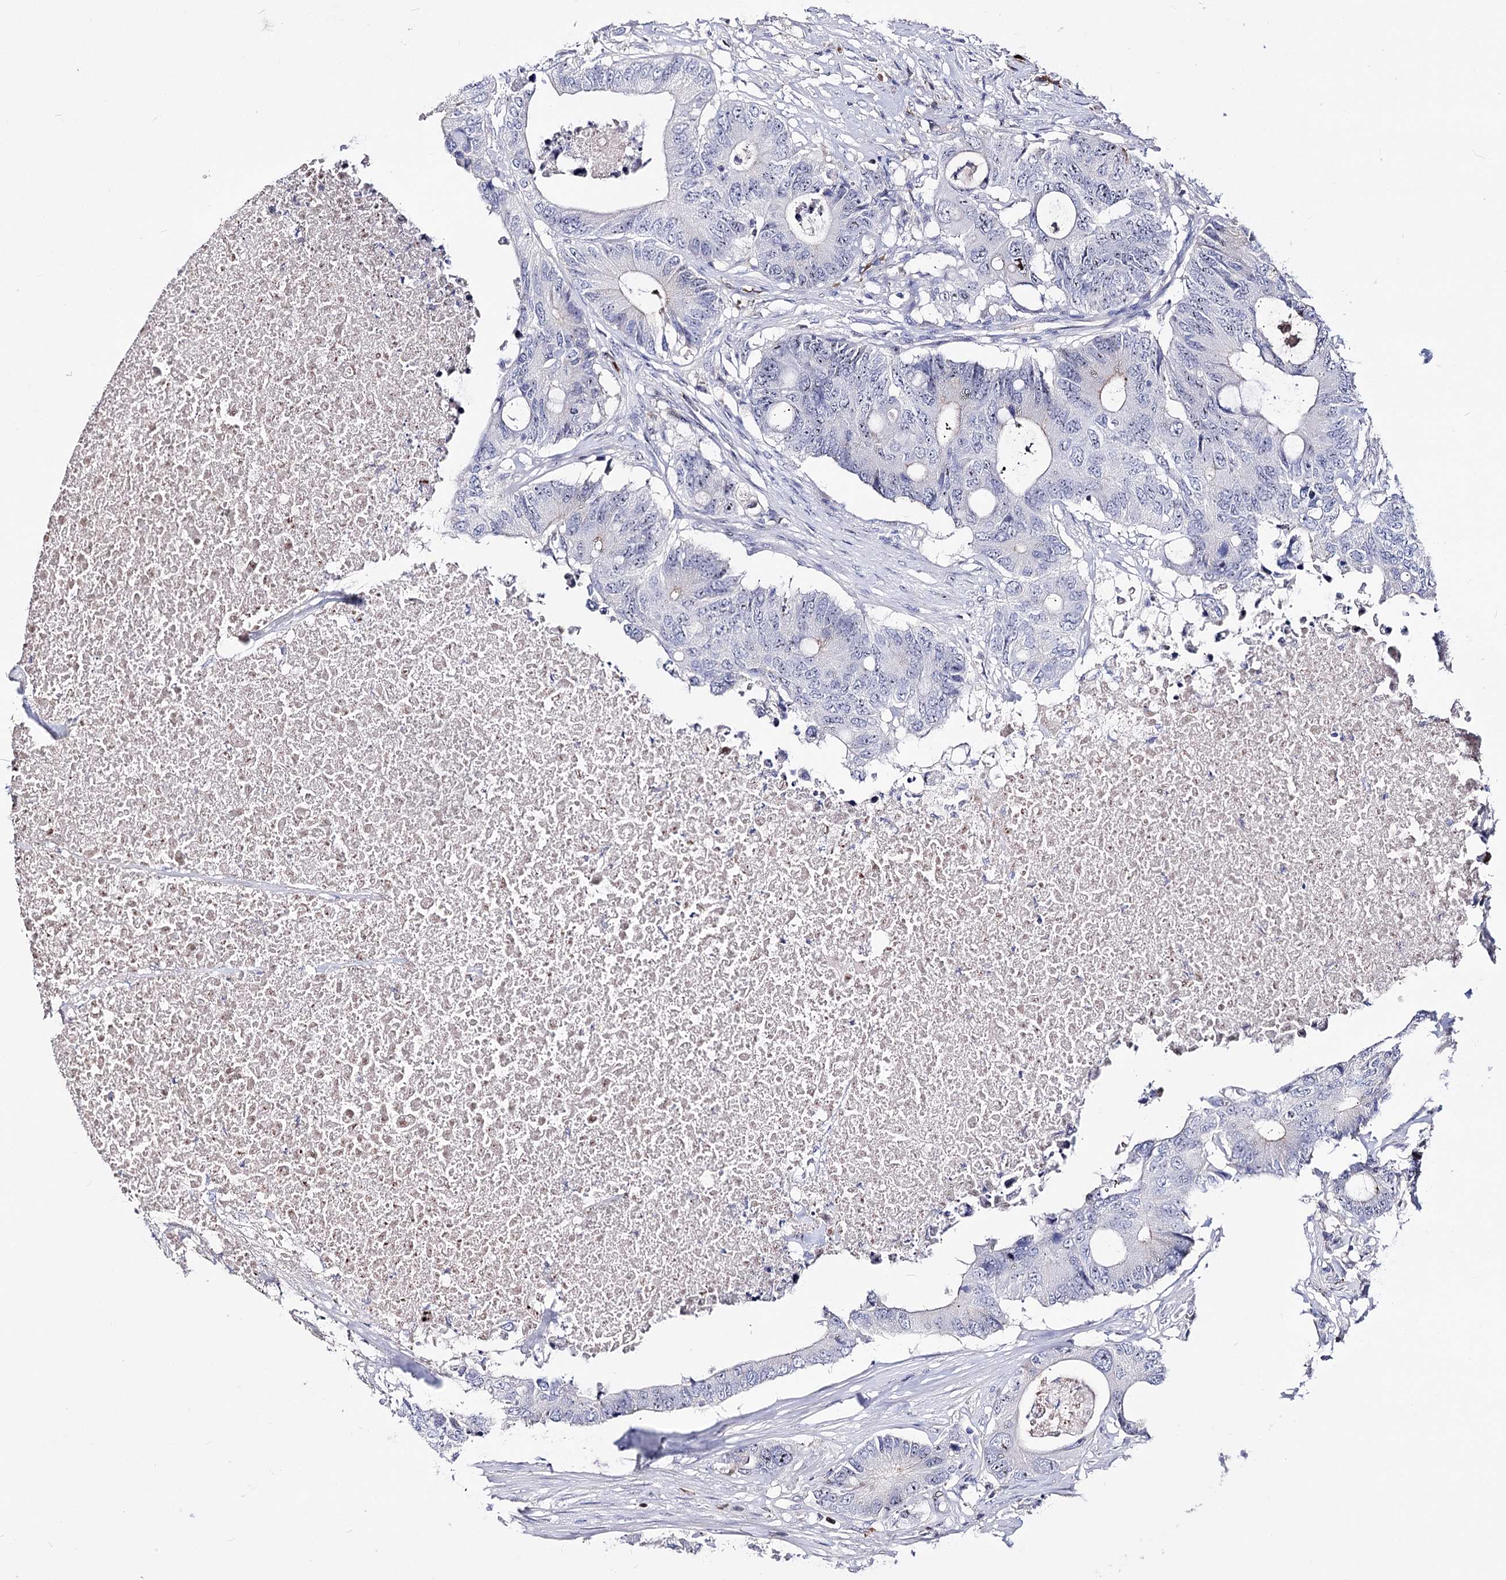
{"staining": {"intensity": "negative", "quantity": "none", "location": "none"}, "tissue": "colorectal cancer", "cell_type": "Tumor cells", "image_type": "cancer", "snomed": [{"axis": "morphology", "description": "Adenocarcinoma, NOS"}, {"axis": "topography", "description": "Colon"}], "caption": "The histopathology image displays no significant positivity in tumor cells of adenocarcinoma (colorectal). (Brightfield microscopy of DAB immunohistochemistry at high magnification).", "gene": "PCGF5", "patient": {"sex": "male", "age": 71}}